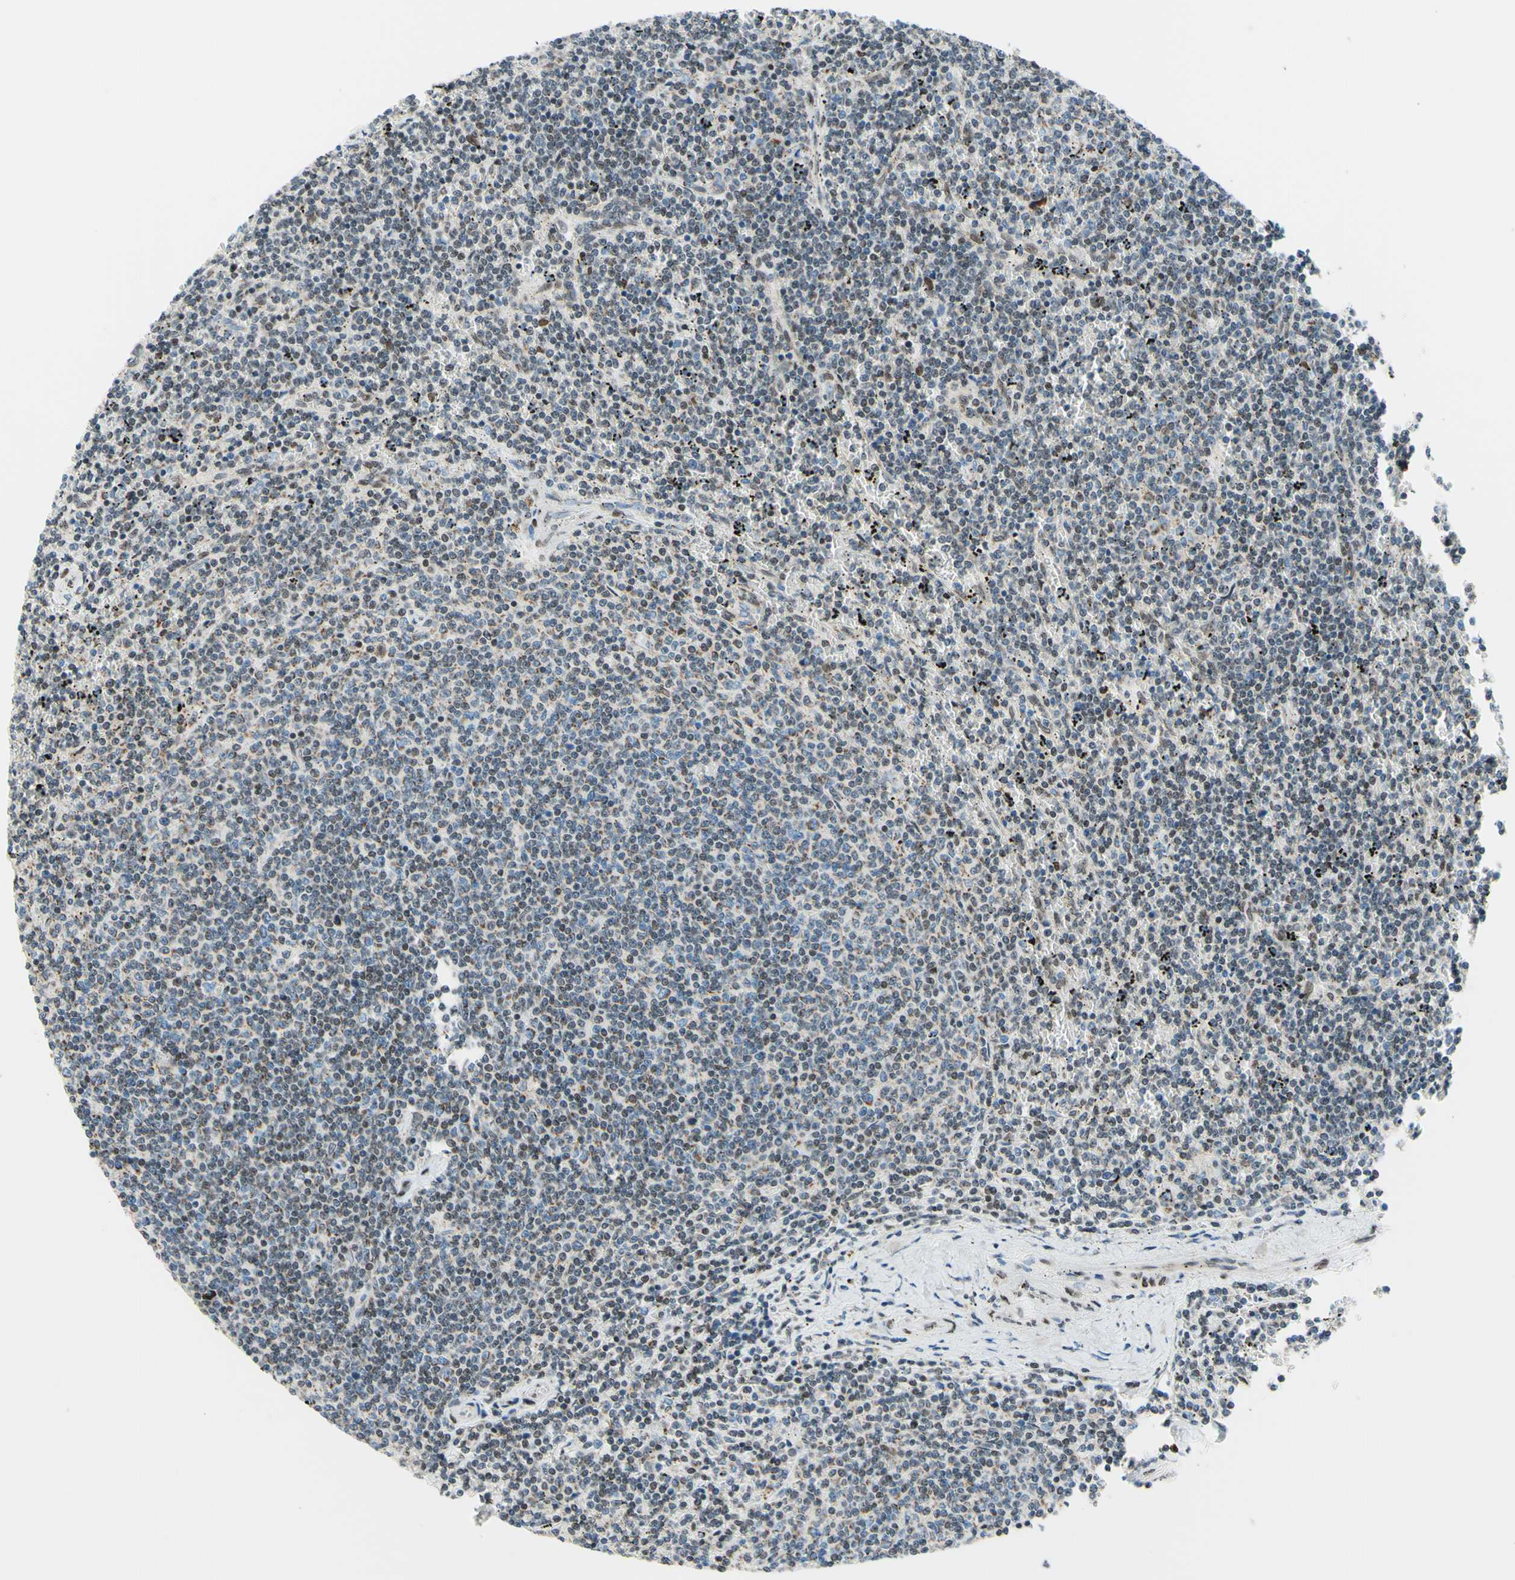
{"staining": {"intensity": "weak", "quantity": "25%-75%", "location": "cytoplasmic/membranous,nuclear"}, "tissue": "lymphoma", "cell_type": "Tumor cells", "image_type": "cancer", "snomed": [{"axis": "morphology", "description": "Malignant lymphoma, non-Hodgkin's type, Low grade"}, {"axis": "topography", "description": "Spleen"}], "caption": "There is low levels of weak cytoplasmic/membranous and nuclear staining in tumor cells of malignant lymphoma, non-Hodgkin's type (low-grade), as demonstrated by immunohistochemical staining (brown color).", "gene": "CBX7", "patient": {"sex": "female", "age": 50}}